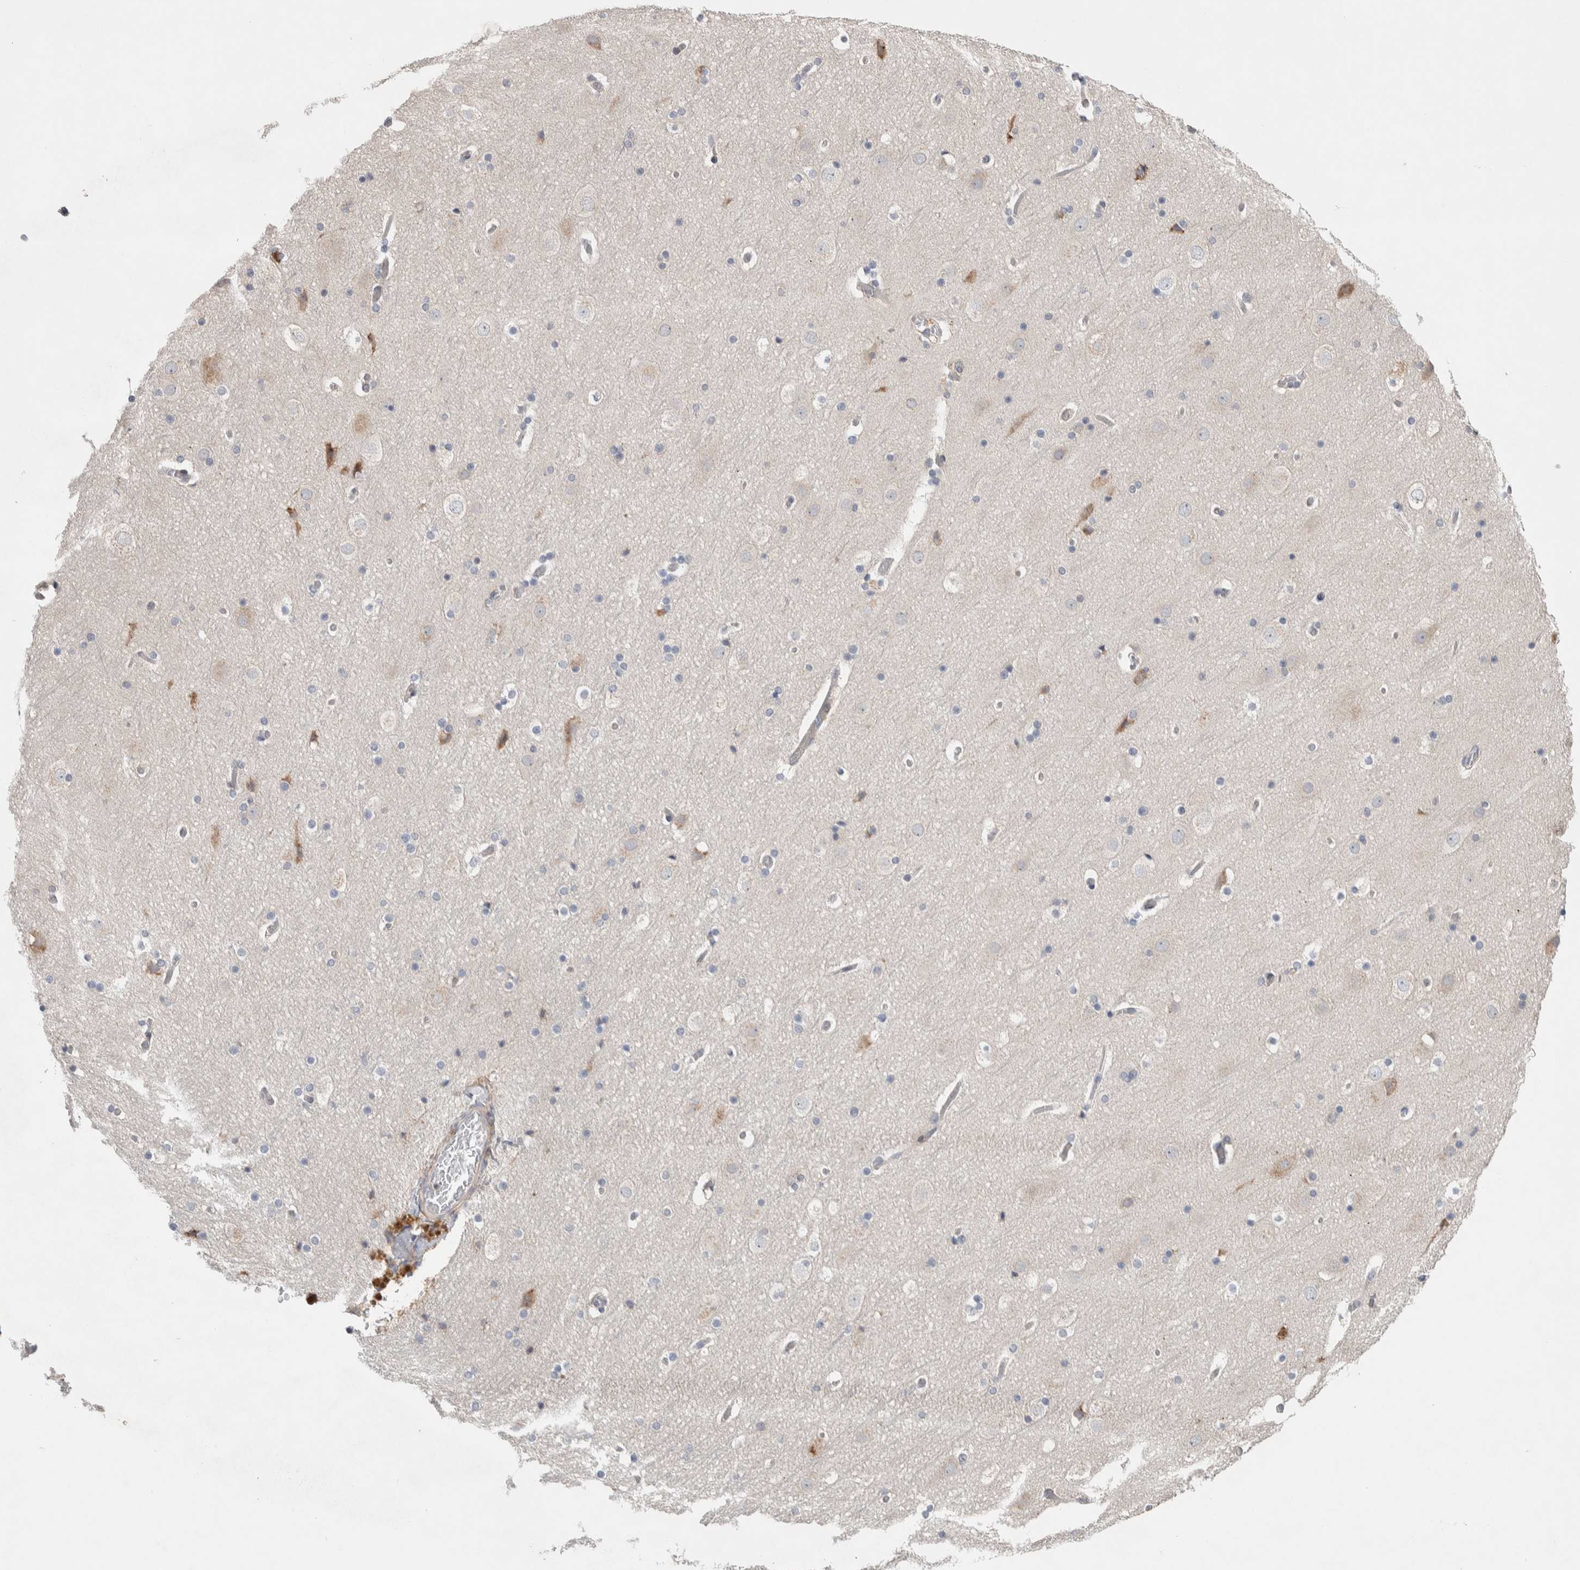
{"staining": {"intensity": "weak", "quantity": ">75%", "location": "cytoplasmic/membranous"}, "tissue": "cerebral cortex", "cell_type": "Endothelial cells", "image_type": "normal", "snomed": [{"axis": "morphology", "description": "Normal tissue, NOS"}, {"axis": "topography", "description": "Cerebral cortex"}], "caption": "This histopathology image demonstrates IHC staining of unremarkable human cerebral cortex, with low weak cytoplasmic/membranous expression in approximately >75% of endothelial cells.", "gene": "ADCY8", "patient": {"sex": "male", "age": 57}}